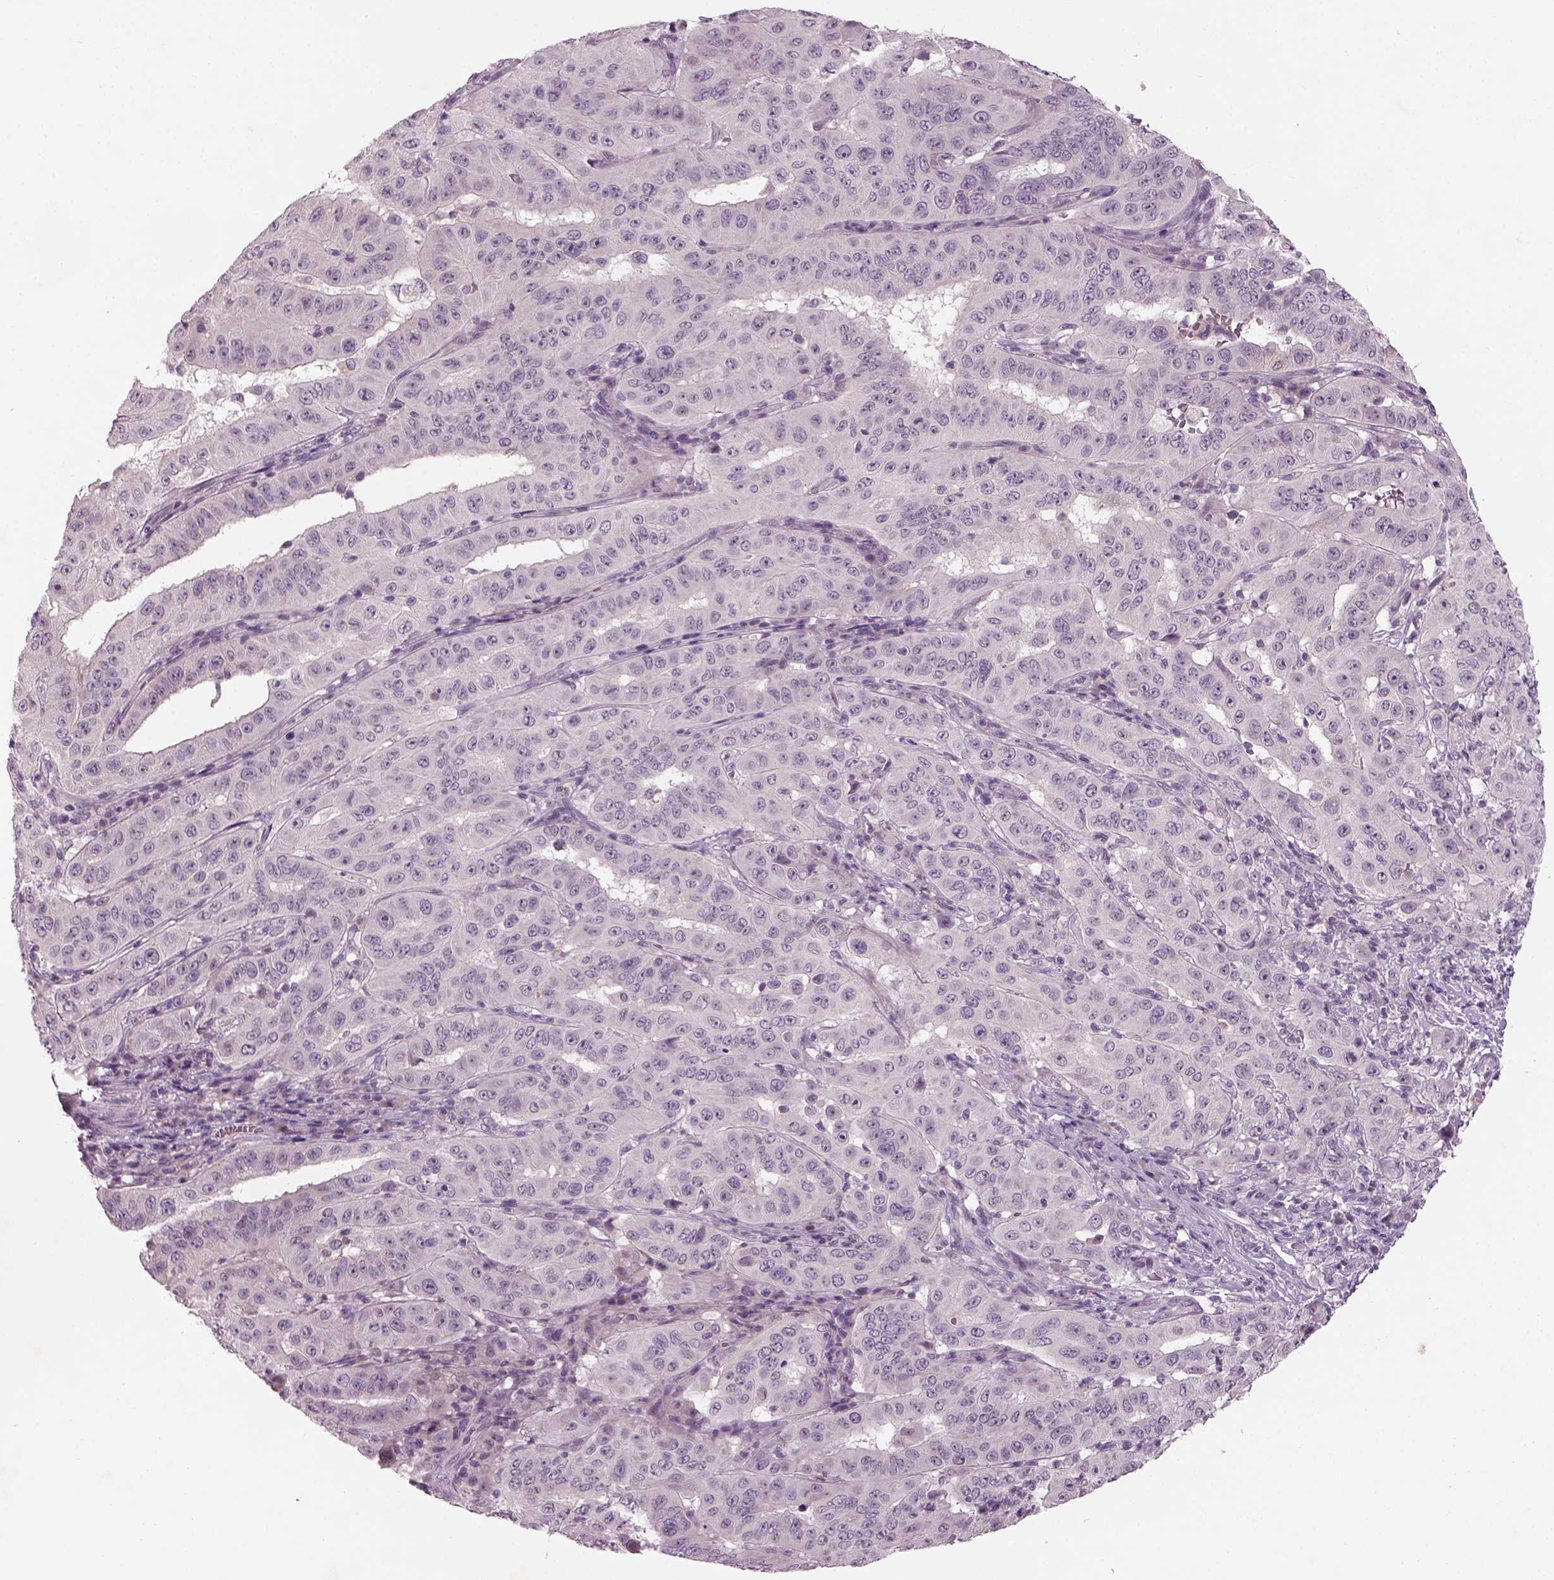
{"staining": {"intensity": "negative", "quantity": "none", "location": "none"}, "tissue": "pancreatic cancer", "cell_type": "Tumor cells", "image_type": "cancer", "snomed": [{"axis": "morphology", "description": "Adenocarcinoma, NOS"}, {"axis": "topography", "description": "Pancreas"}], "caption": "IHC image of neoplastic tissue: pancreatic cancer stained with DAB shows no significant protein expression in tumor cells.", "gene": "GDNF", "patient": {"sex": "male", "age": 63}}